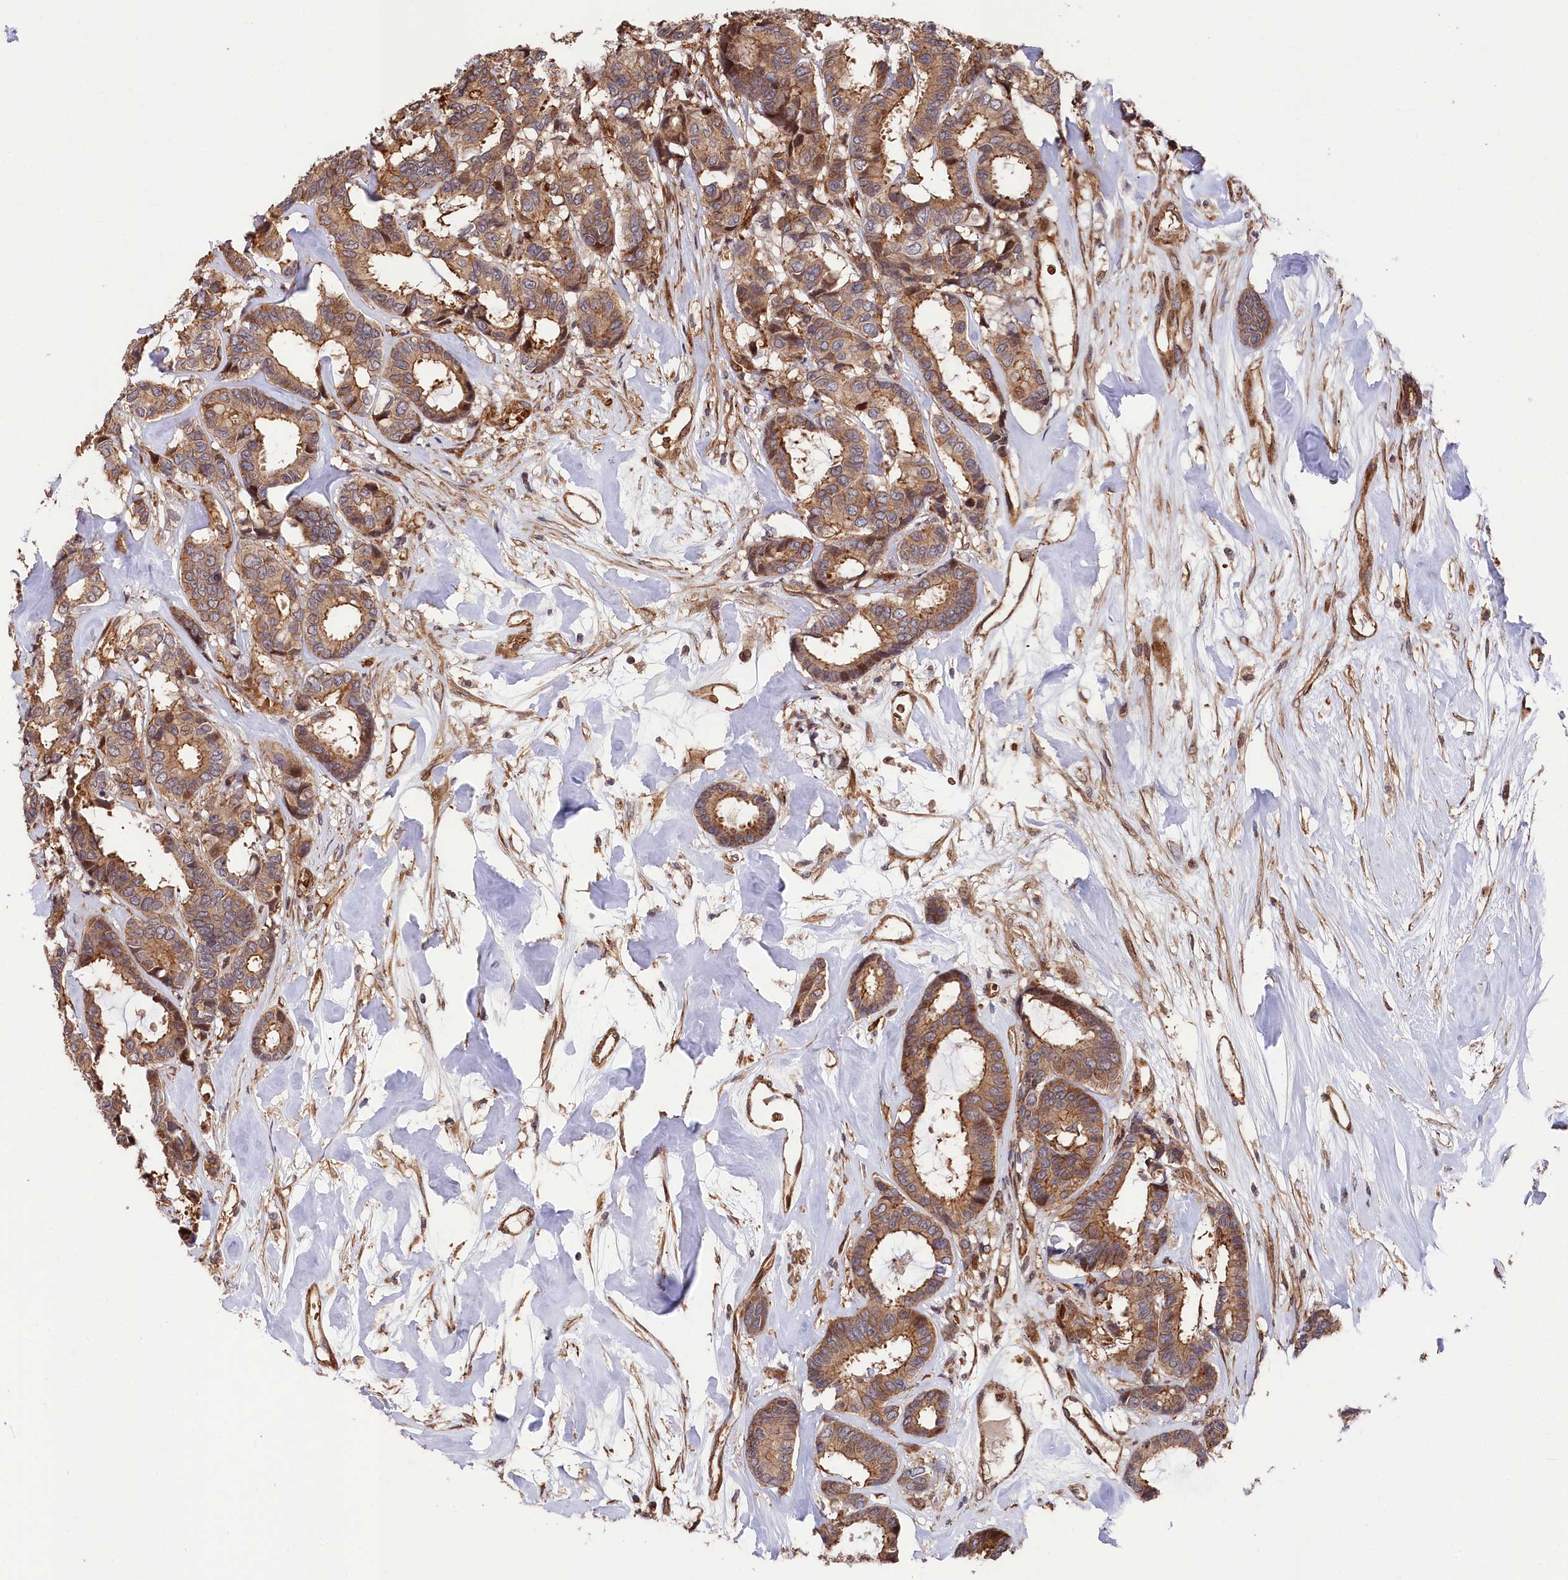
{"staining": {"intensity": "moderate", "quantity": ">75%", "location": "cytoplasmic/membranous"}, "tissue": "breast cancer", "cell_type": "Tumor cells", "image_type": "cancer", "snomed": [{"axis": "morphology", "description": "Duct carcinoma"}, {"axis": "topography", "description": "Breast"}], "caption": "Tumor cells display moderate cytoplasmic/membranous positivity in approximately >75% of cells in breast cancer (intraductal carcinoma). (DAB IHC, brown staining for protein, blue staining for nuclei).", "gene": "TNKS1BP1", "patient": {"sex": "female", "age": 87}}